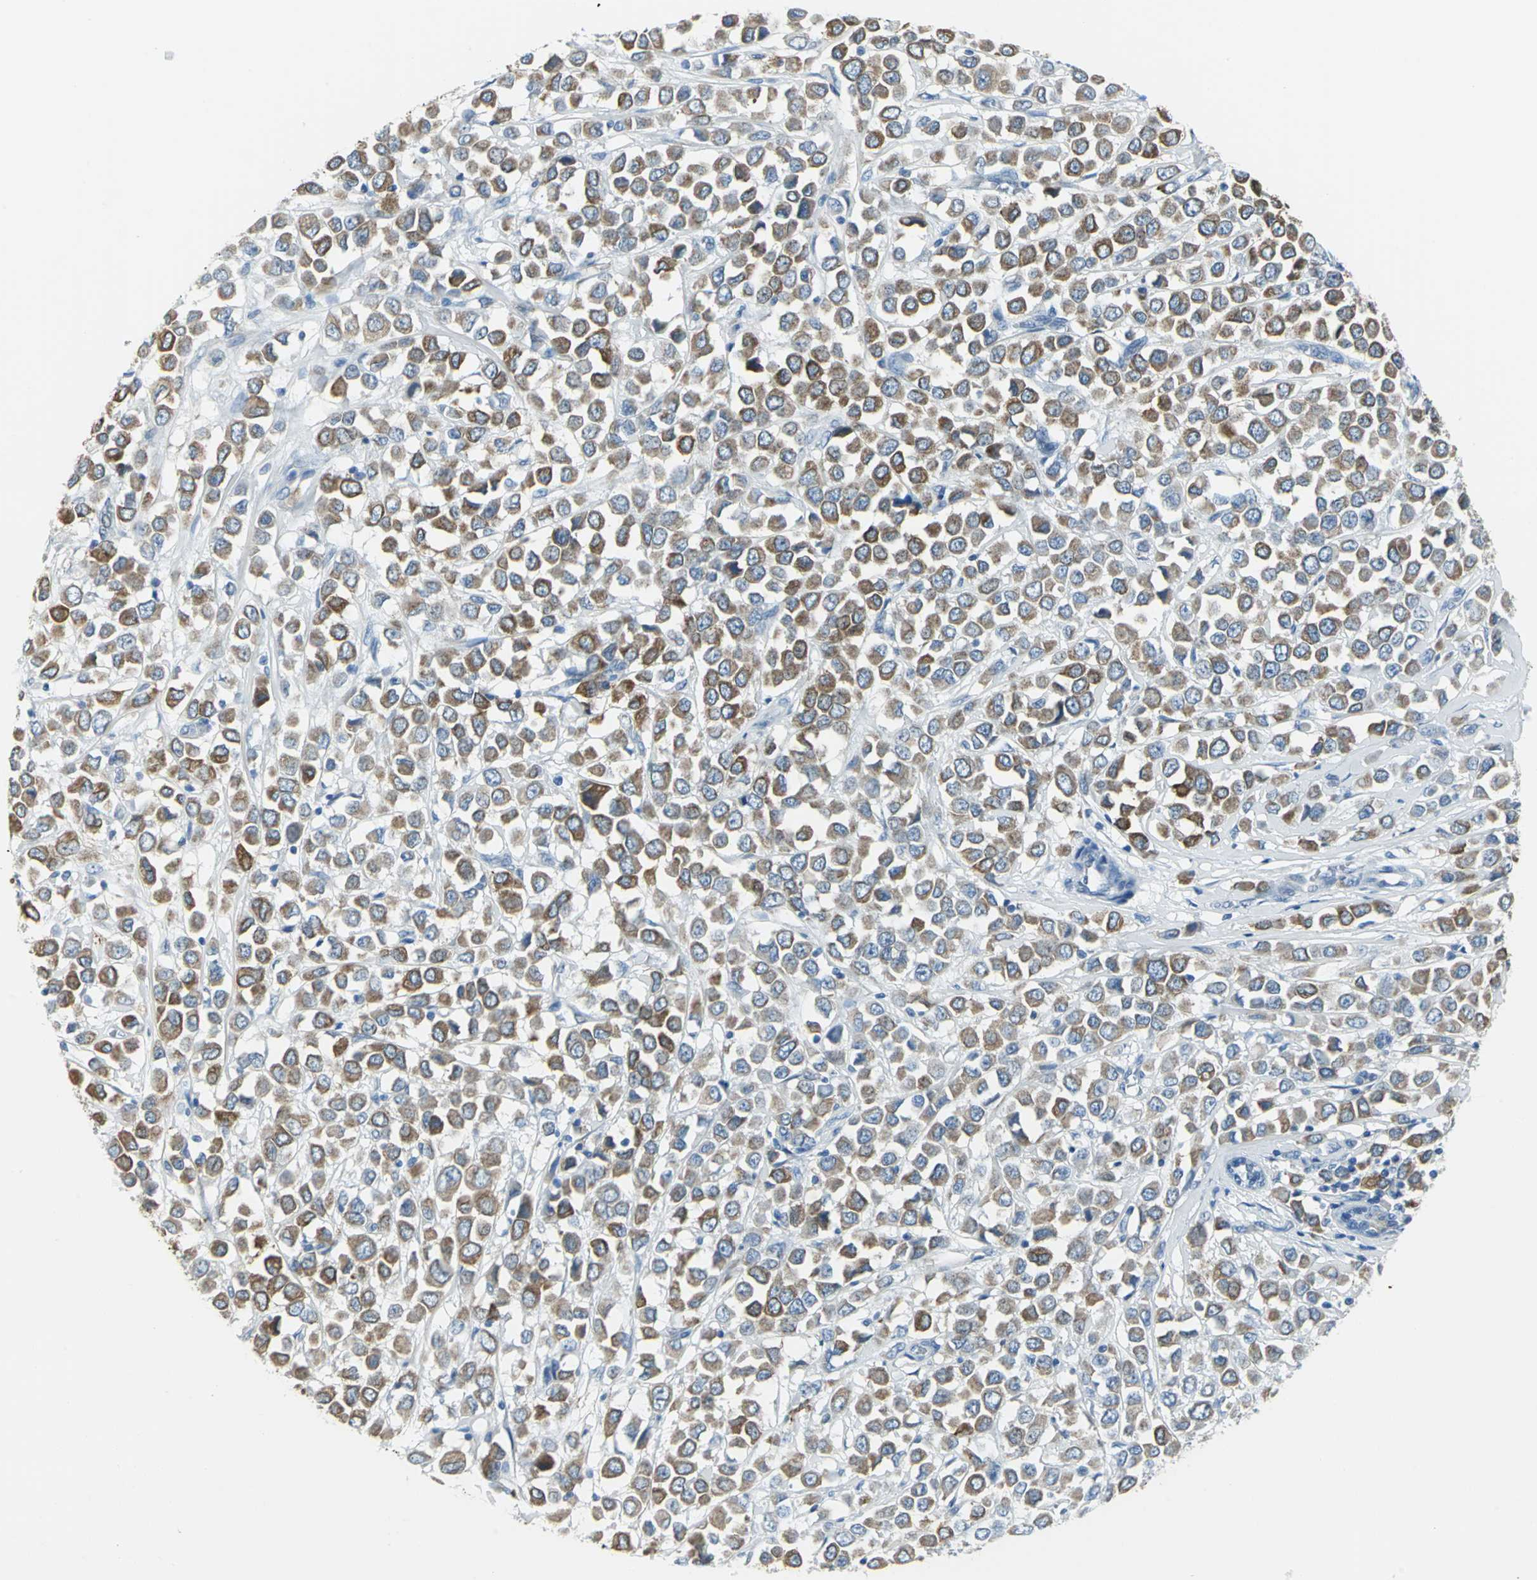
{"staining": {"intensity": "moderate", "quantity": ">75%", "location": "cytoplasmic/membranous"}, "tissue": "breast cancer", "cell_type": "Tumor cells", "image_type": "cancer", "snomed": [{"axis": "morphology", "description": "Duct carcinoma"}, {"axis": "topography", "description": "Breast"}], "caption": "Immunohistochemistry (DAB) staining of invasive ductal carcinoma (breast) displays moderate cytoplasmic/membranous protein positivity in approximately >75% of tumor cells.", "gene": "CYB5A", "patient": {"sex": "female", "age": 61}}